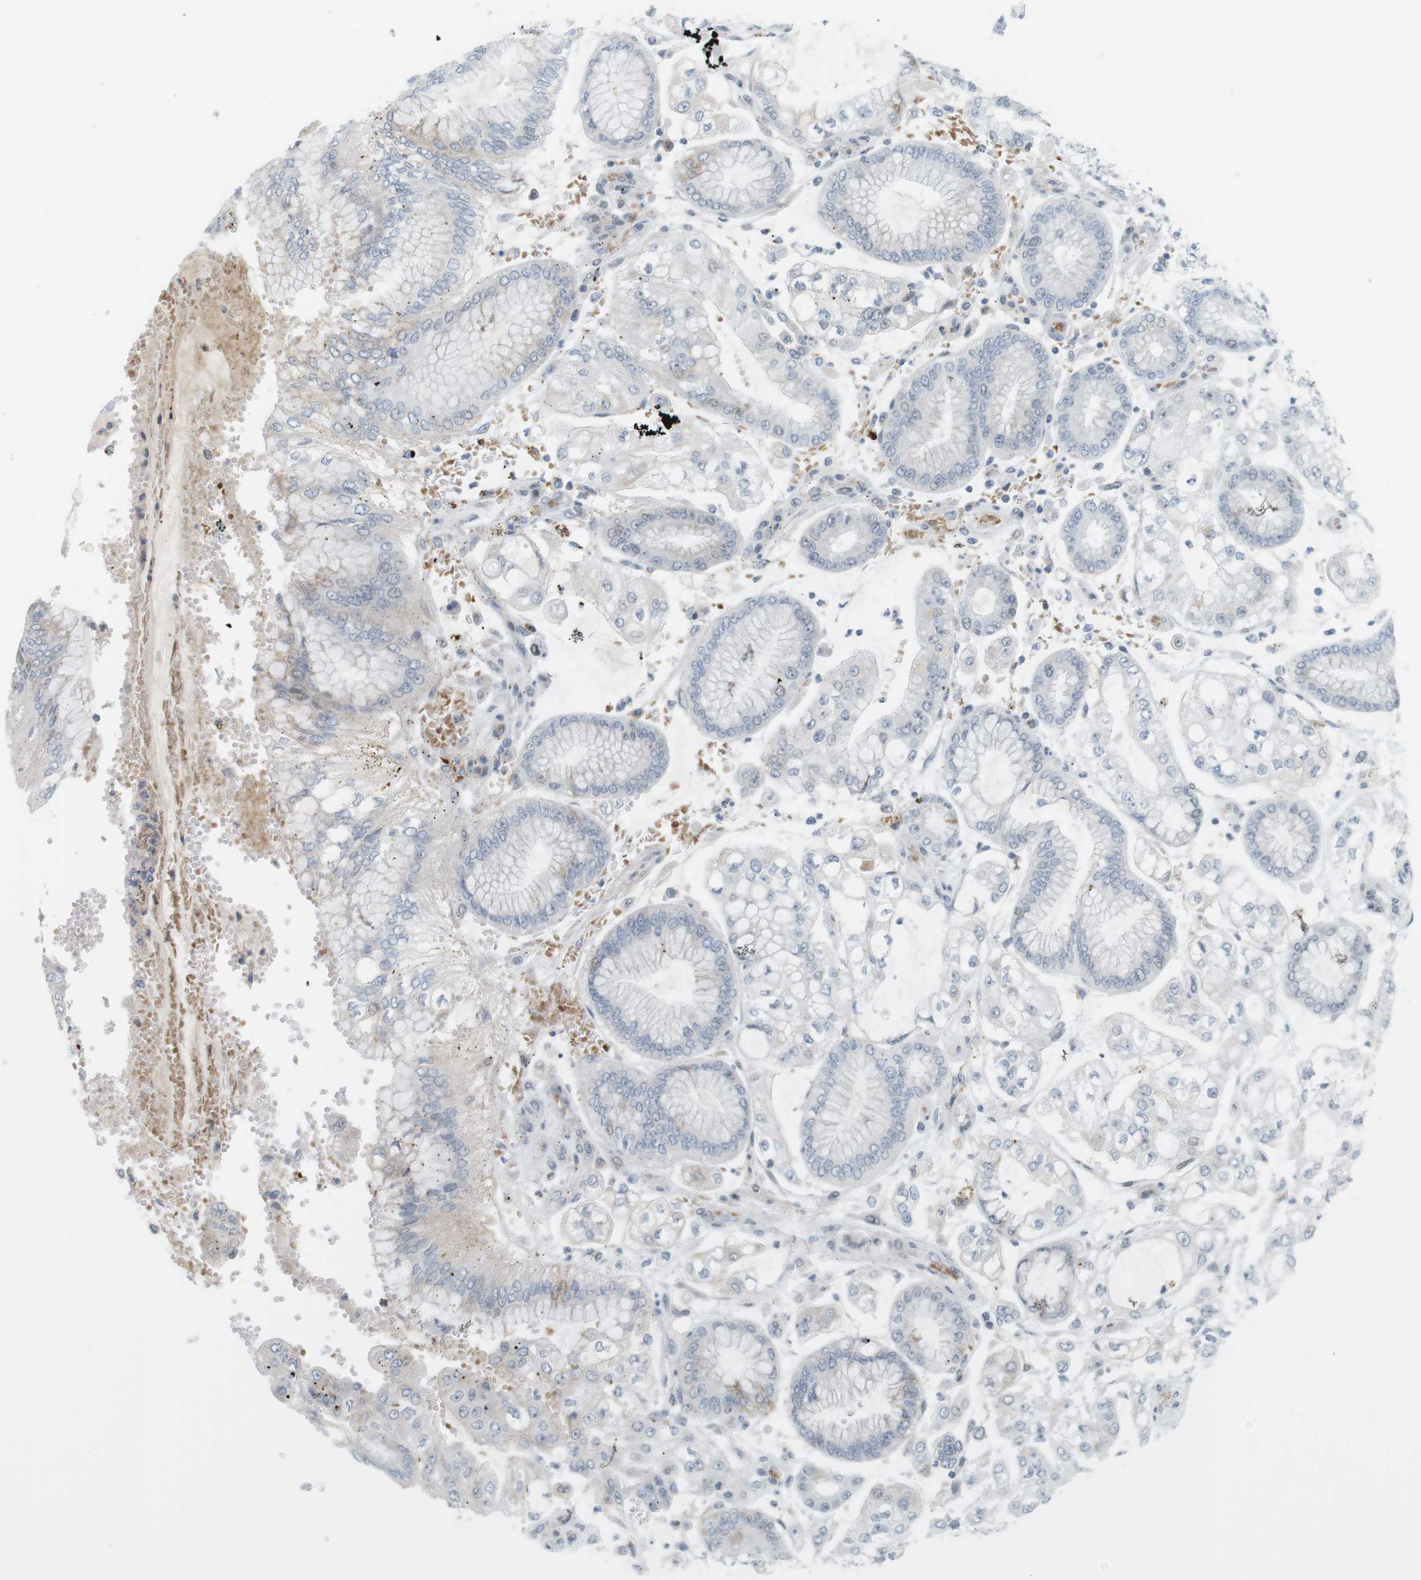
{"staining": {"intensity": "negative", "quantity": "none", "location": "none"}, "tissue": "stomach cancer", "cell_type": "Tumor cells", "image_type": "cancer", "snomed": [{"axis": "morphology", "description": "Adenocarcinoma, NOS"}, {"axis": "topography", "description": "Stomach"}], "caption": "IHC histopathology image of neoplastic tissue: human stomach cancer (adenocarcinoma) stained with DAB displays no significant protein positivity in tumor cells.", "gene": "DMC1", "patient": {"sex": "male", "age": 76}}